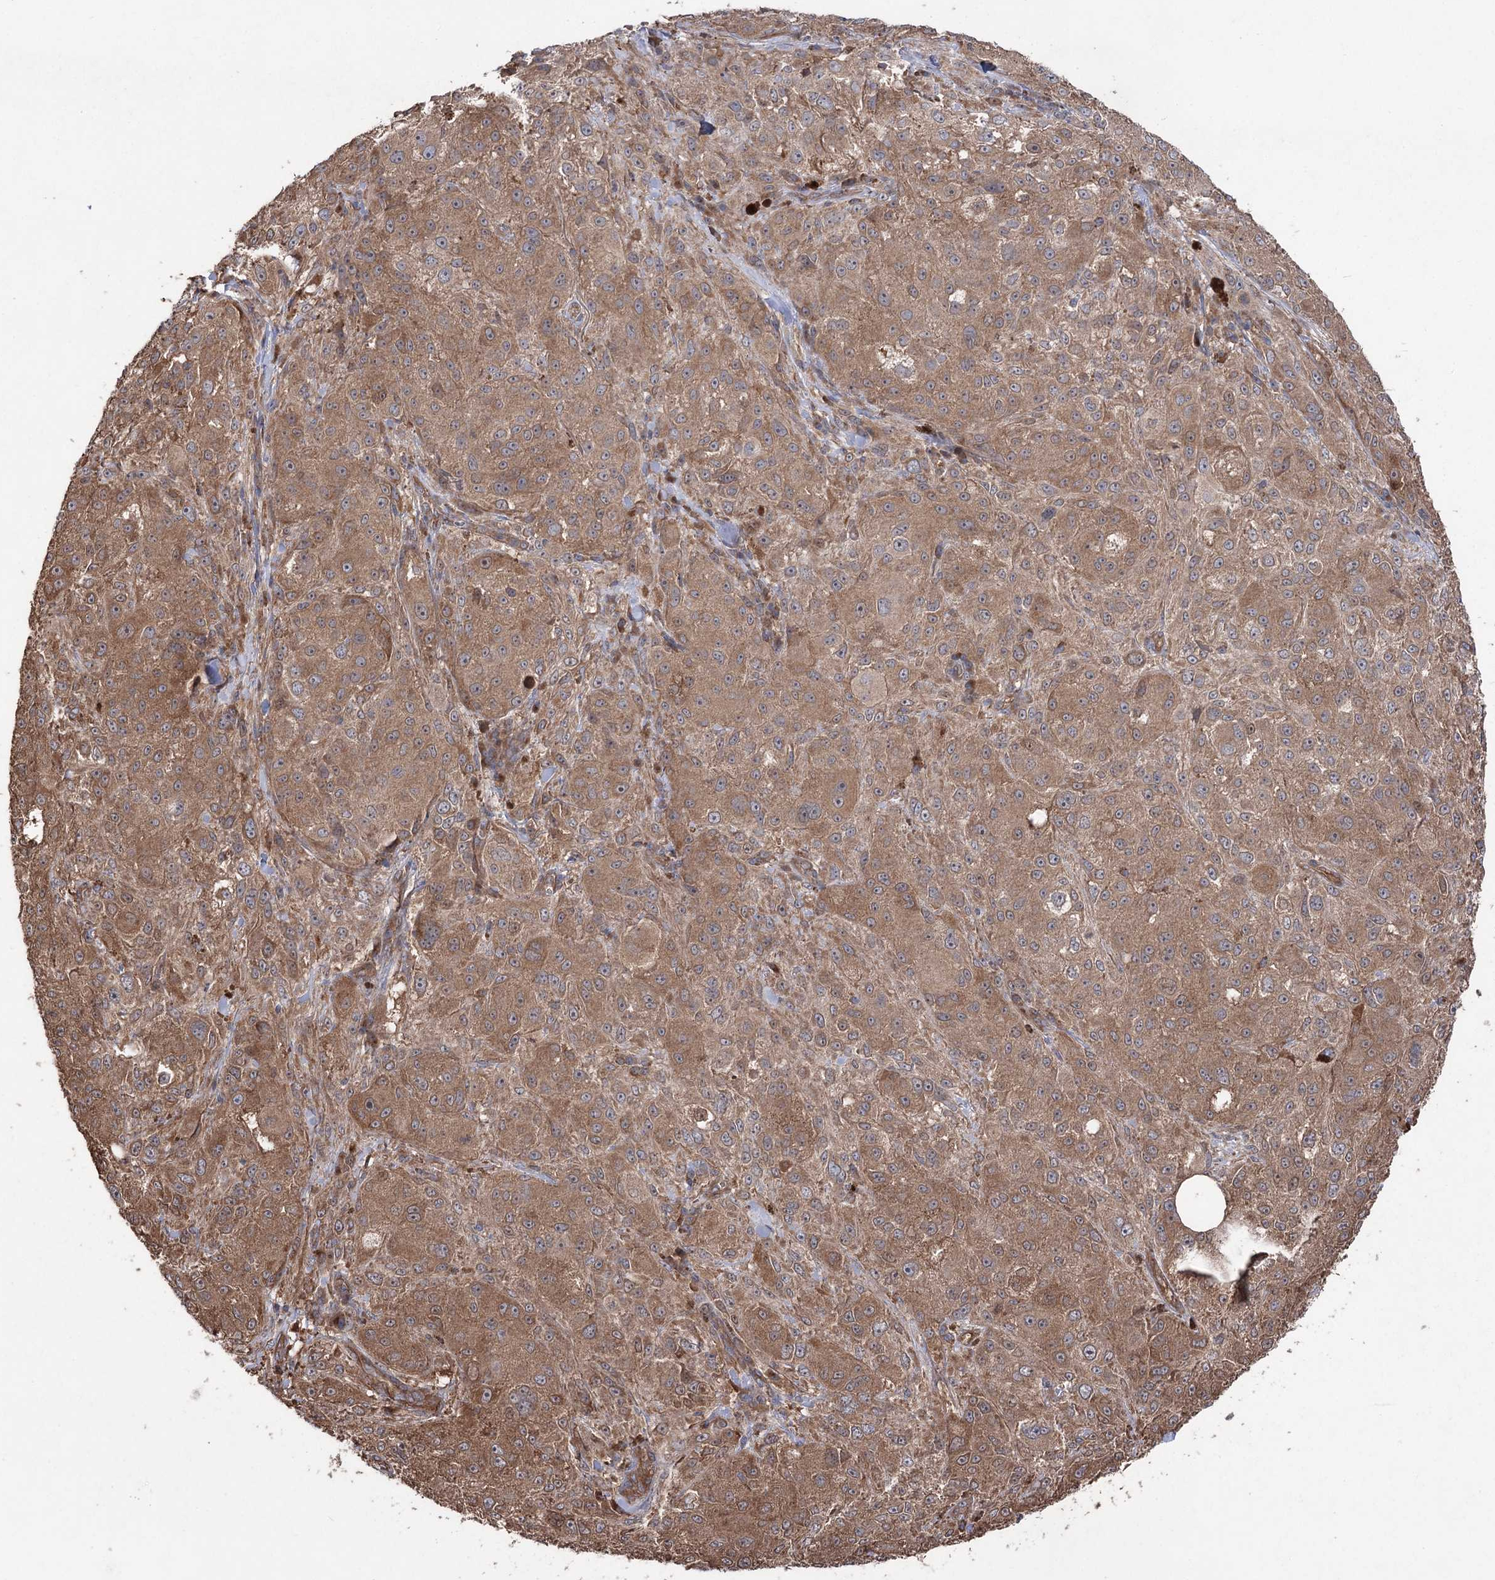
{"staining": {"intensity": "moderate", "quantity": ">75%", "location": "cytoplasmic/membranous"}, "tissue": "melanoma", "cell_type": "Tumor cells", "image_type": "cancer", "snomed": [{"axis": "morphology", "description": "Necrosis, NOS"}, {"axis": "morphology", "description": "Malignant melanoma, NOS"}, {"axis": "topography", "description": "Skin"}], "caption": "Melanoma tissue reveals moderate cytoplasmic/membranous staining in about >75% of tumor cells The staining was performed using DAB to visualize the protein expression in brown, while the nuclei were stained in blue with hematoxylin (Magnification: 20x).", "gene": "LARS2", "patient": {"sex": "female", "age": 87}}